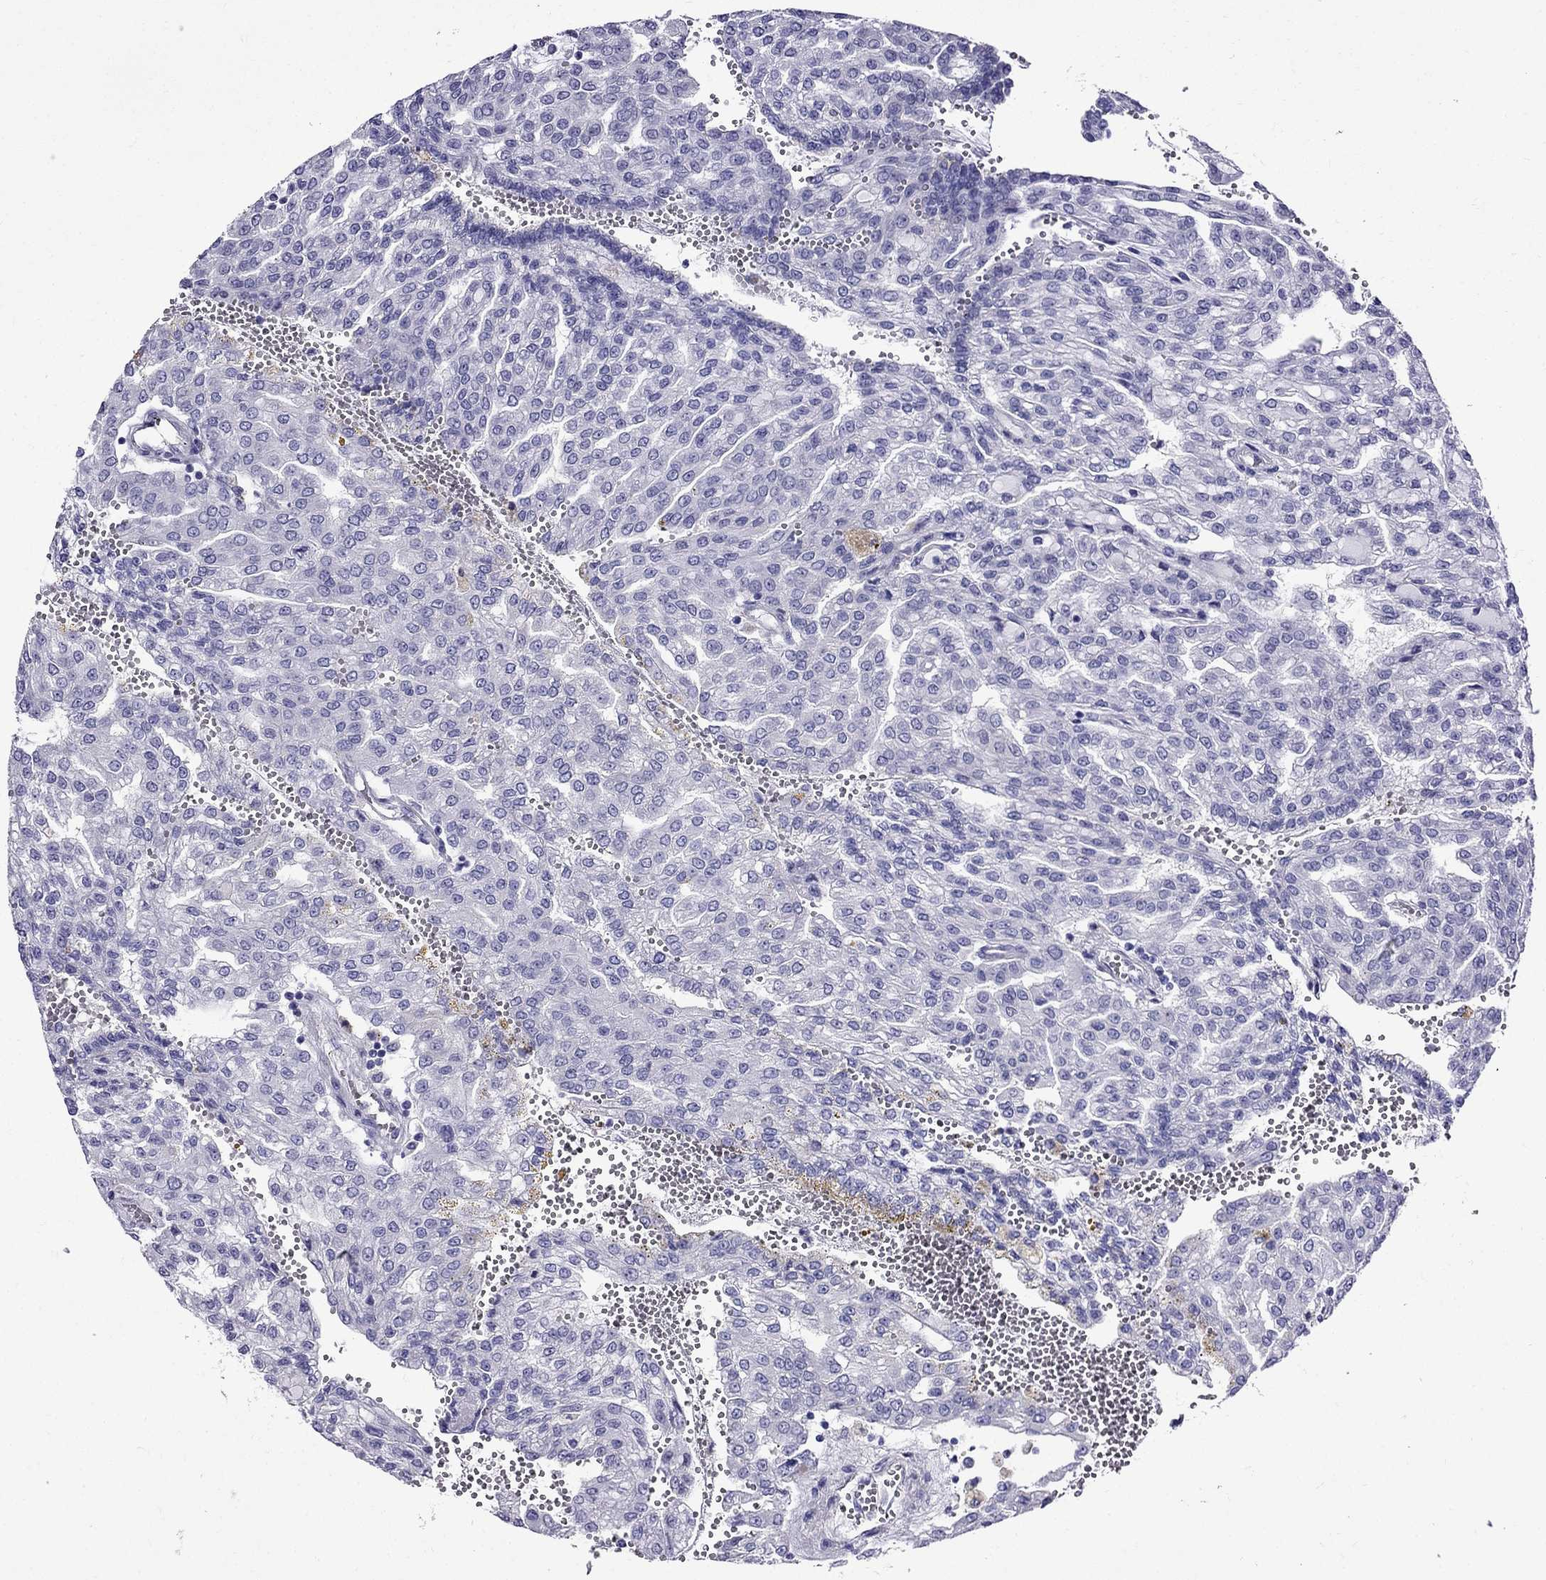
{"staining": {"intensity": "negative", "quantity": "none", "location": "none"}, "tissue": "renal cancer", "cell_type": "Tumor cells", "image_type": "cancer", "snomed": [{"axis": "morphology", "description": "Adenocarcinoma, NOS"}, {"axis": "topography", "description": "Kidney"}], "caption": "Tumor cells are negative for protein expression in human renal cancer.", "gene": "ERC2", "patient": {"sex": "male", "age": 63}}